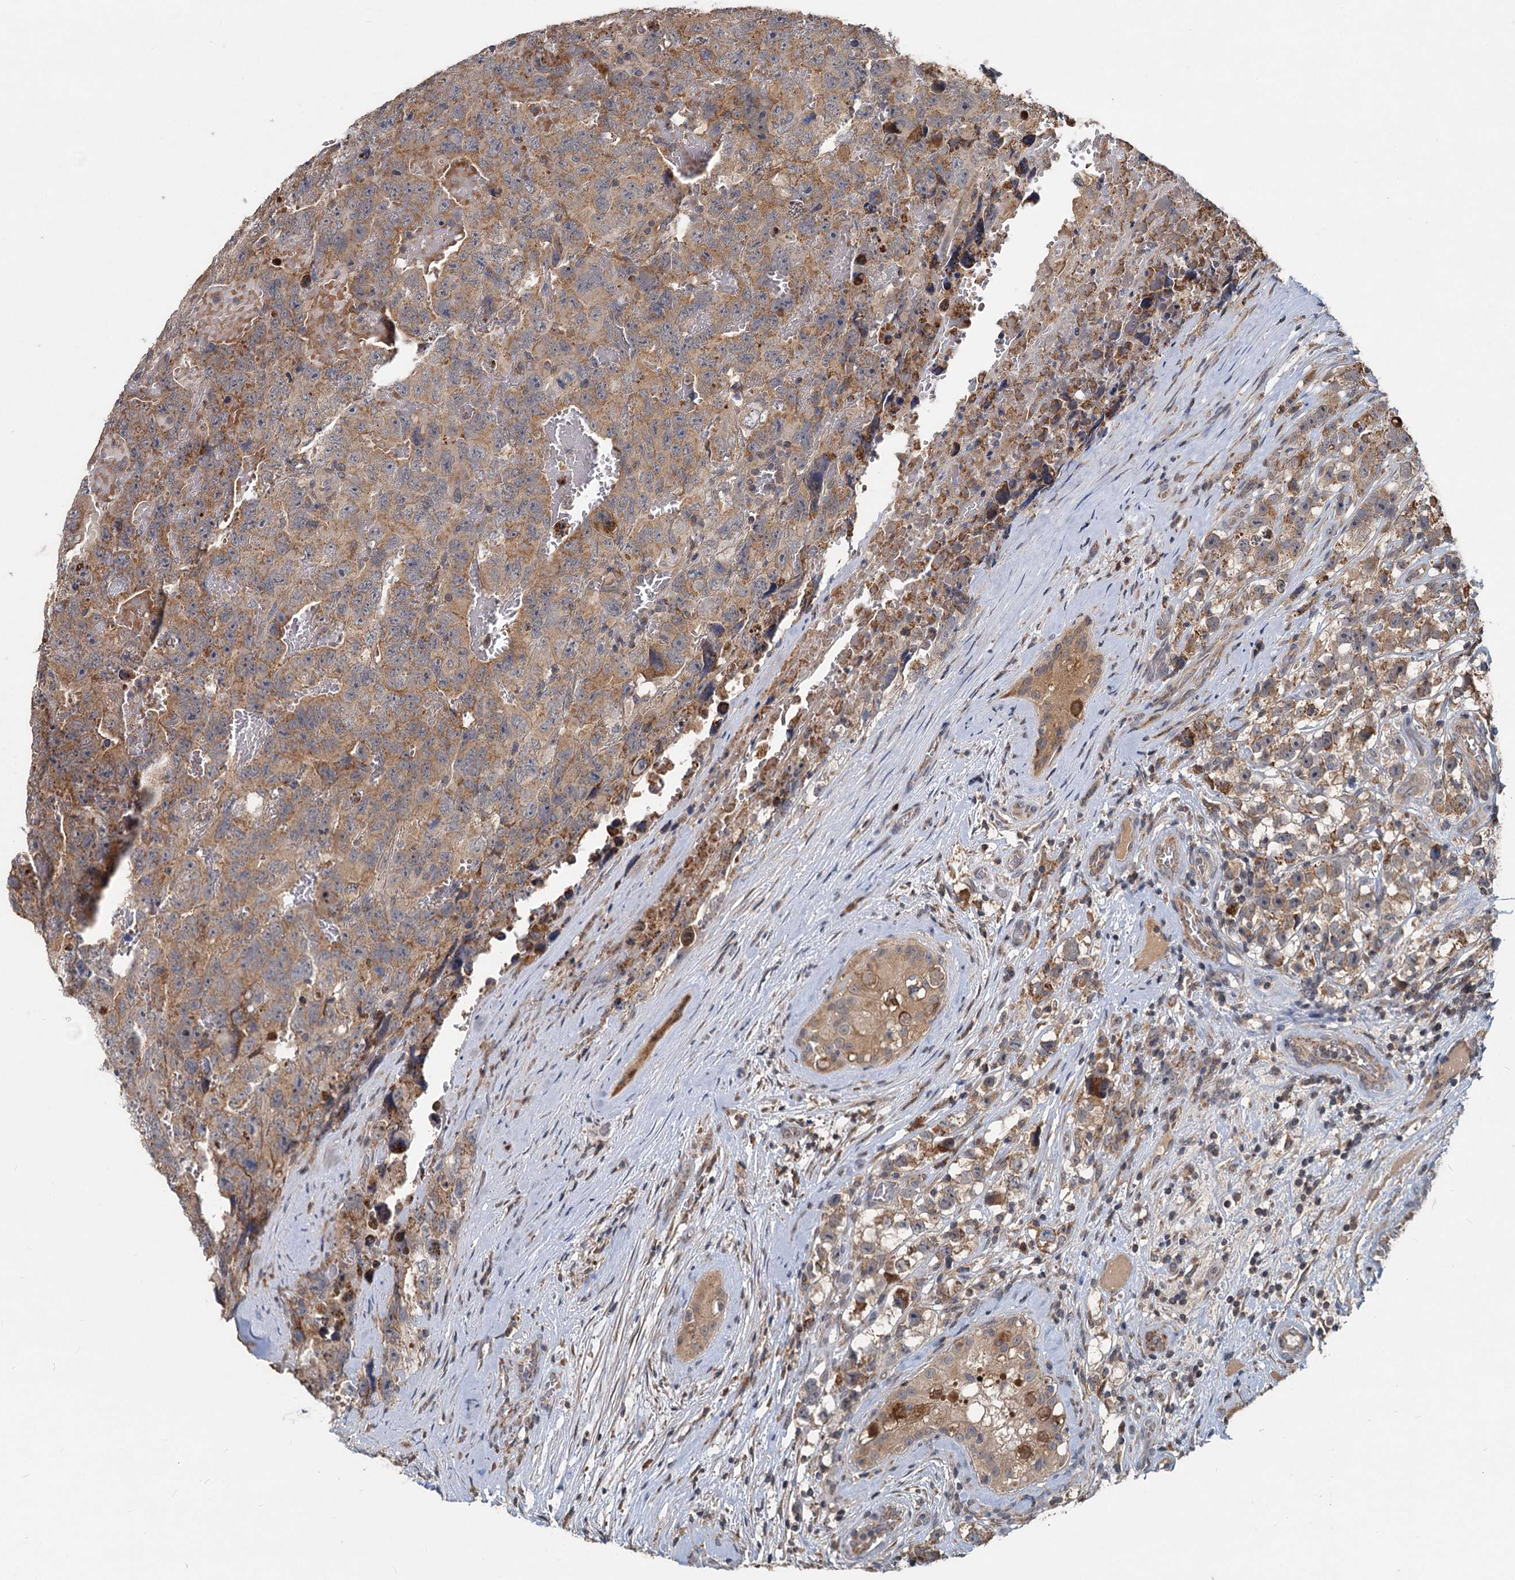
{"staining": {"intensity": "moderate", "quantity": ">75%", "location": "cytoplasmic/membranous"}, "tissue": "testis cancer", "cell_type": "Tumor cells", "image_type": "cancer", "snomed": [{"axis": "morphology", "description": "Carcinoma, Embryonal, NOS"}, {"axis": "topography", "description": "Testis"}], "caption": "Testis embryonal carcinoma stained with a brown dye reveals moderate cytoplasmic/membranous positive expression in approximately >75% of tumor cells.", "gene": "OTUB1", "patient": {"sex": "male", "age": 45}}